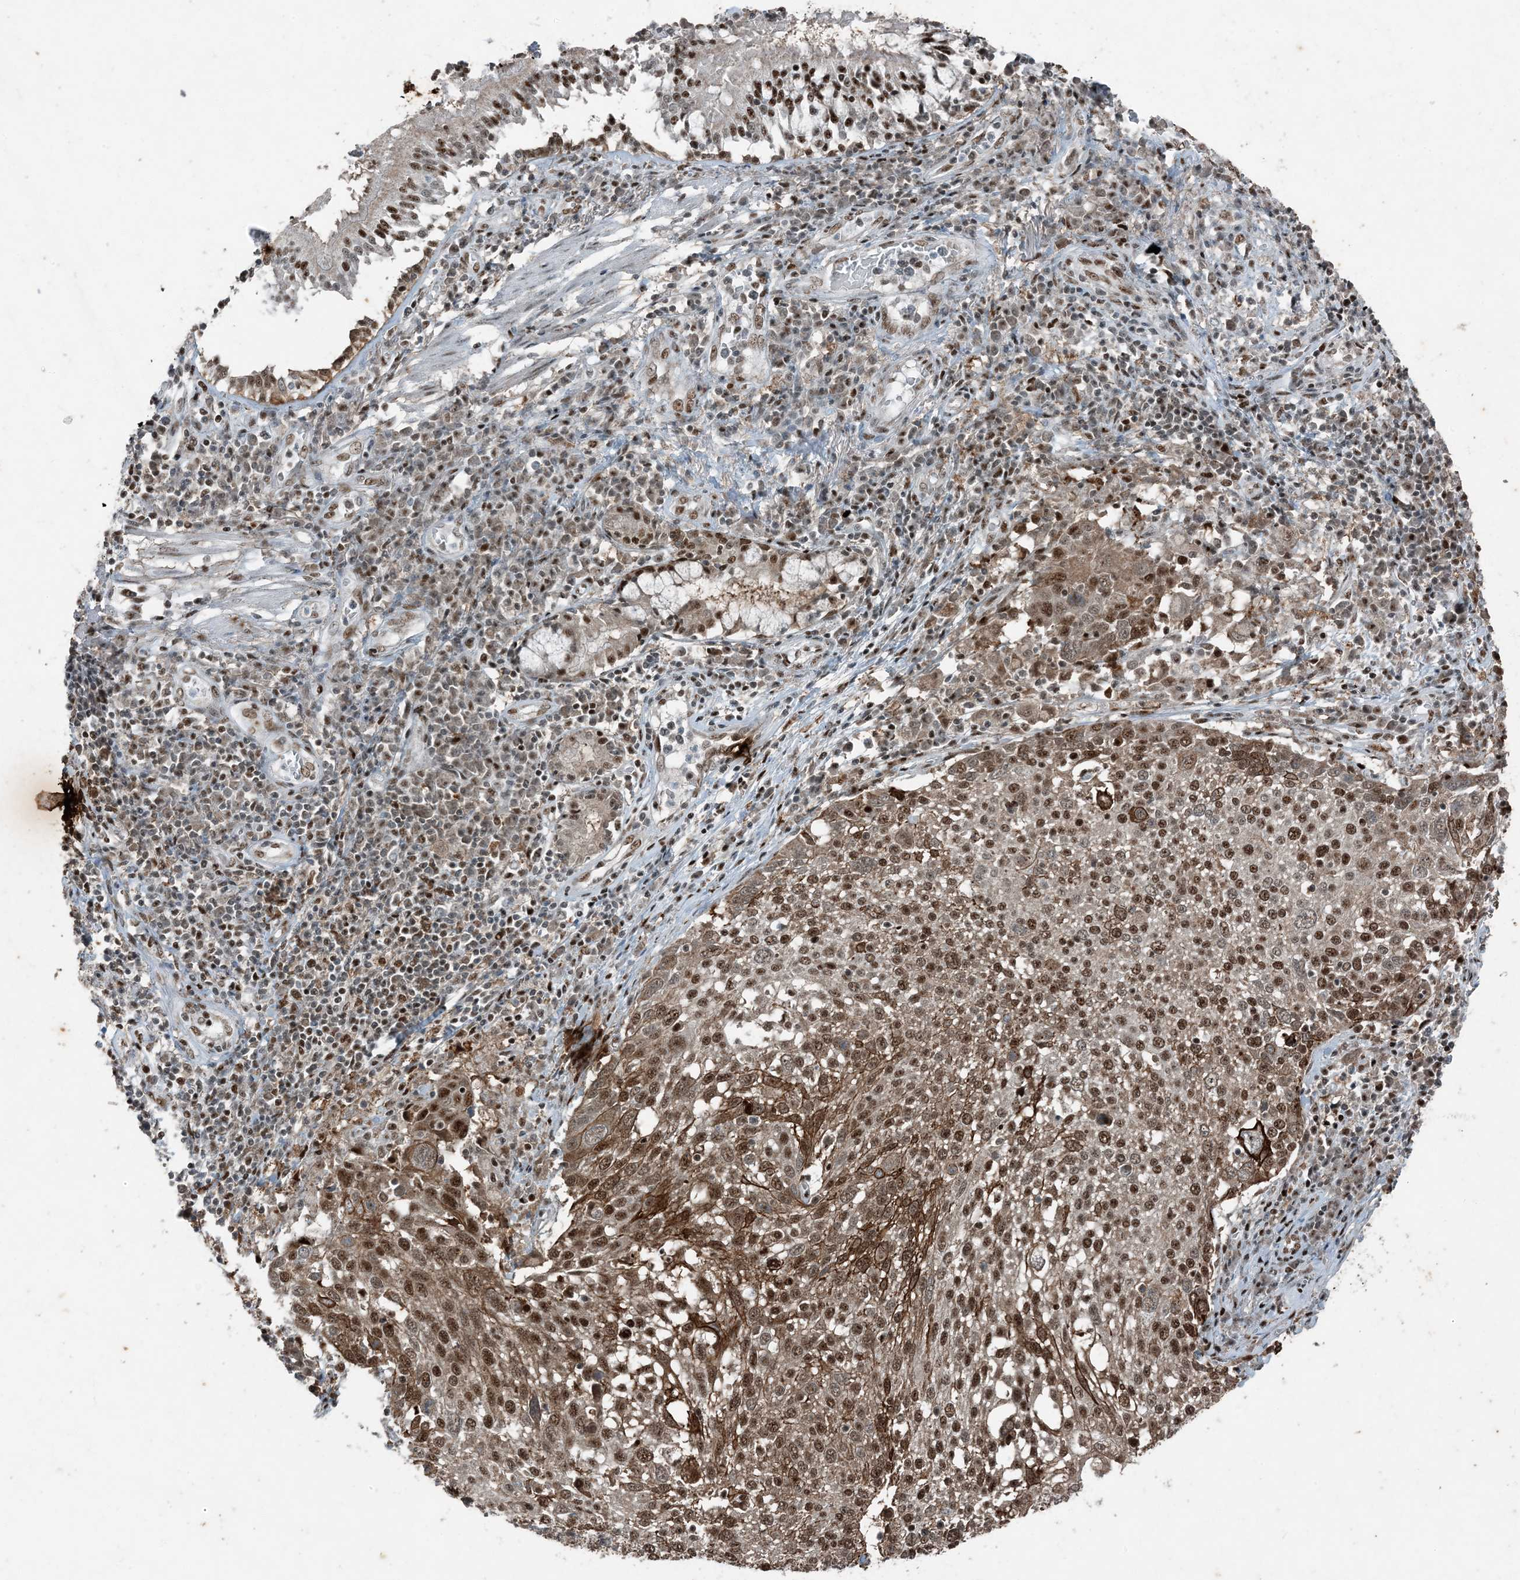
{"staining": {"intensity": "moderate", "quantity": ">75%", "location": "cytoplasmic/membranous,nuclear"}, "tissue": "lung cancer", "cell_type": "Tumor cells", "image_type": "cancer", "snomed": [{"axis": "morphology", "description": "Squamous cell carcinoma, NOS"}, {"axis": "topography", "description": "Lung"}], "caption": "A histopathology image of lung squamous cell carcinoma stained for a protein demonstrates moderate cytoplasmic/membranous and nuclear brown staining in tumor cells.", "gene": "TADA2B", "patient": {"sex": "male", "age": 65}}